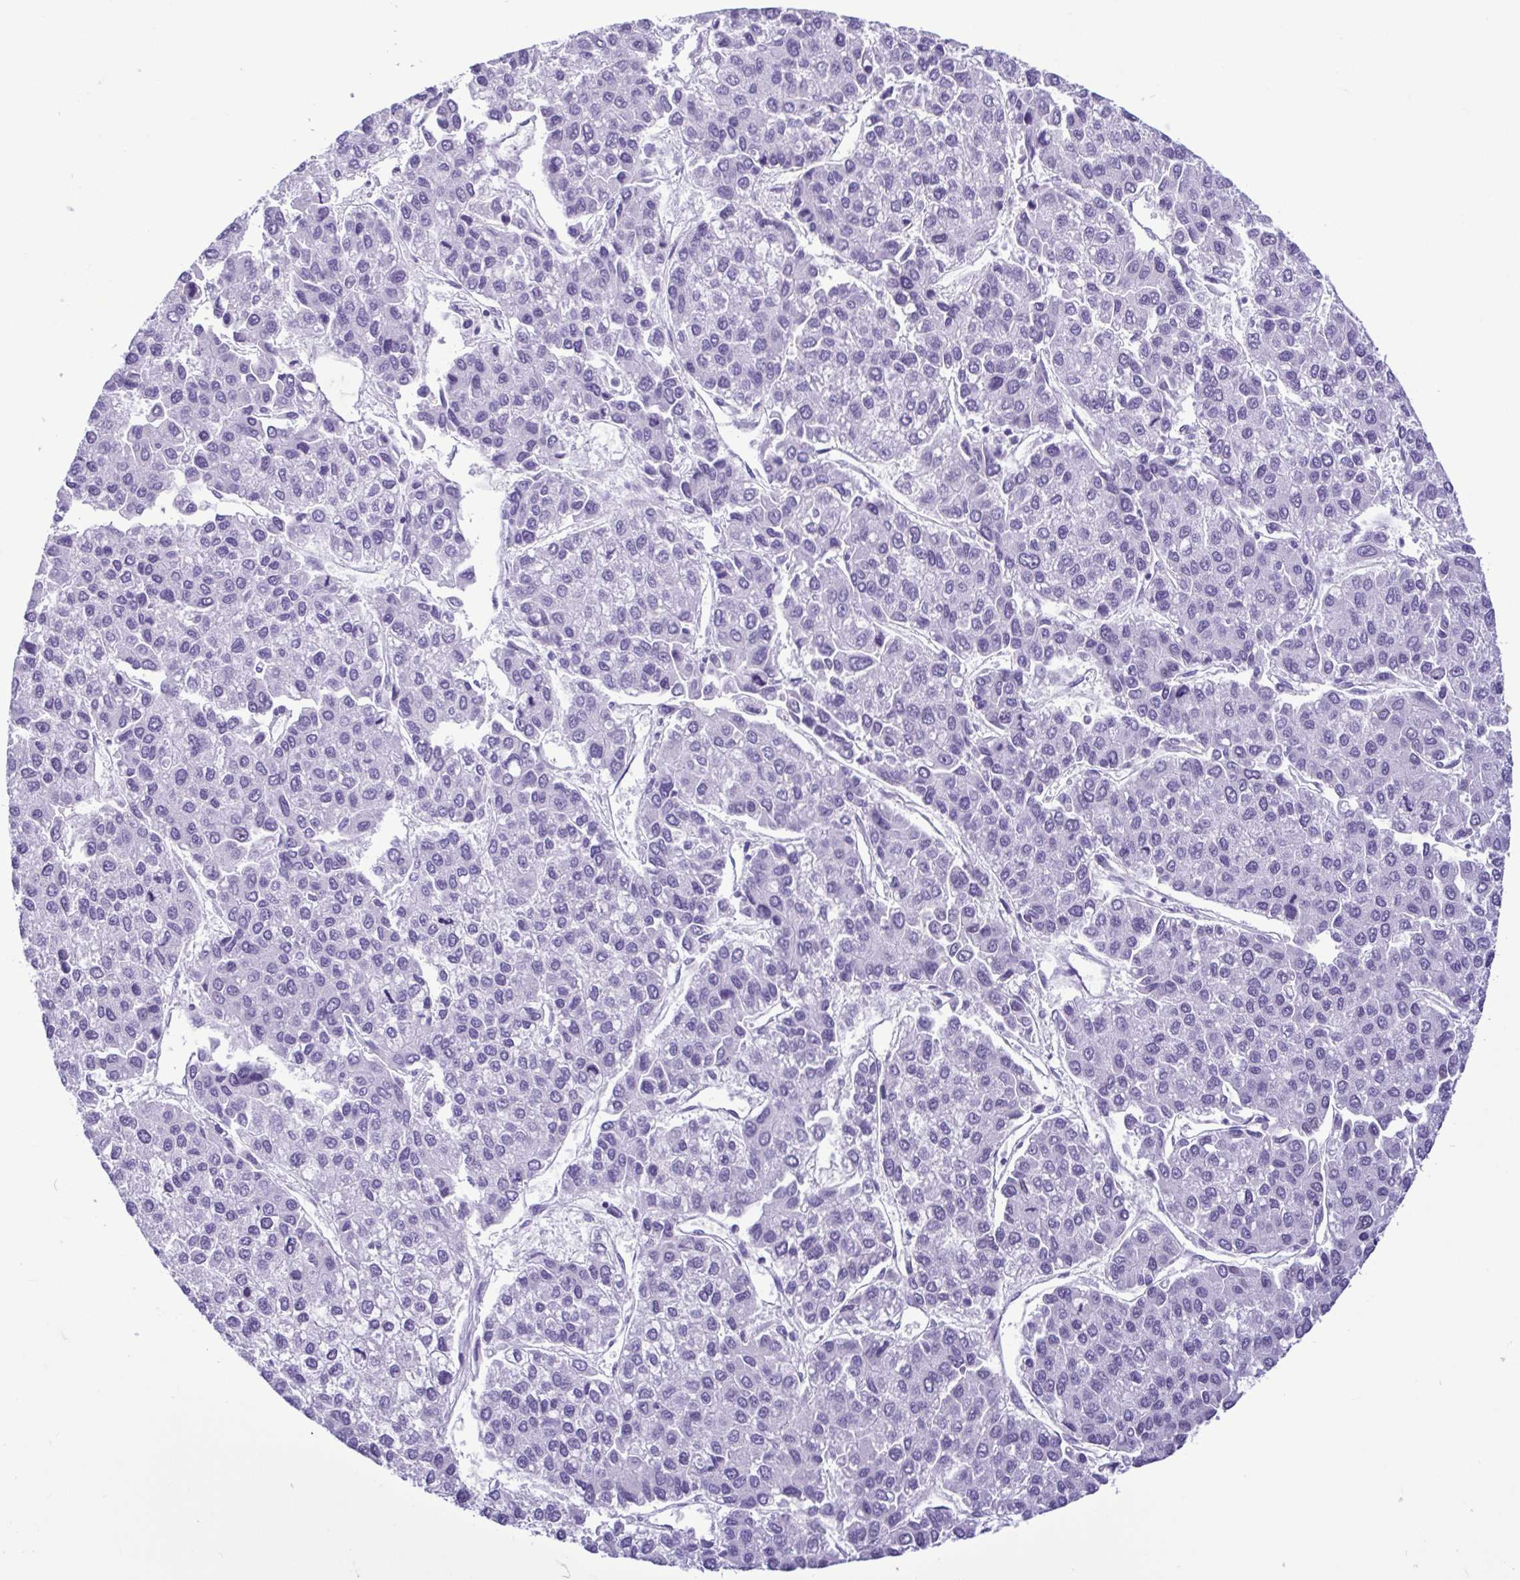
{"staining": {"intensity": "negative", "quantity": "none", "location": "none"}, "tissue": "liver cancer", "cell_type": "Tumor cells", "image_type": "cancer", "snomed": [{"axis": "morphology", "description": "Carcinoma, Hepatocellular, NOS"}, {"axis": "topography", "description": "Liver"}], "caption": "A micrograph of liver cancer (hepatocellular carcinoma) stained for a protein reveals no brown staining in tumor cells.", "gene": "SPATA16", "patient": {"sex": "female", "age": 66}}